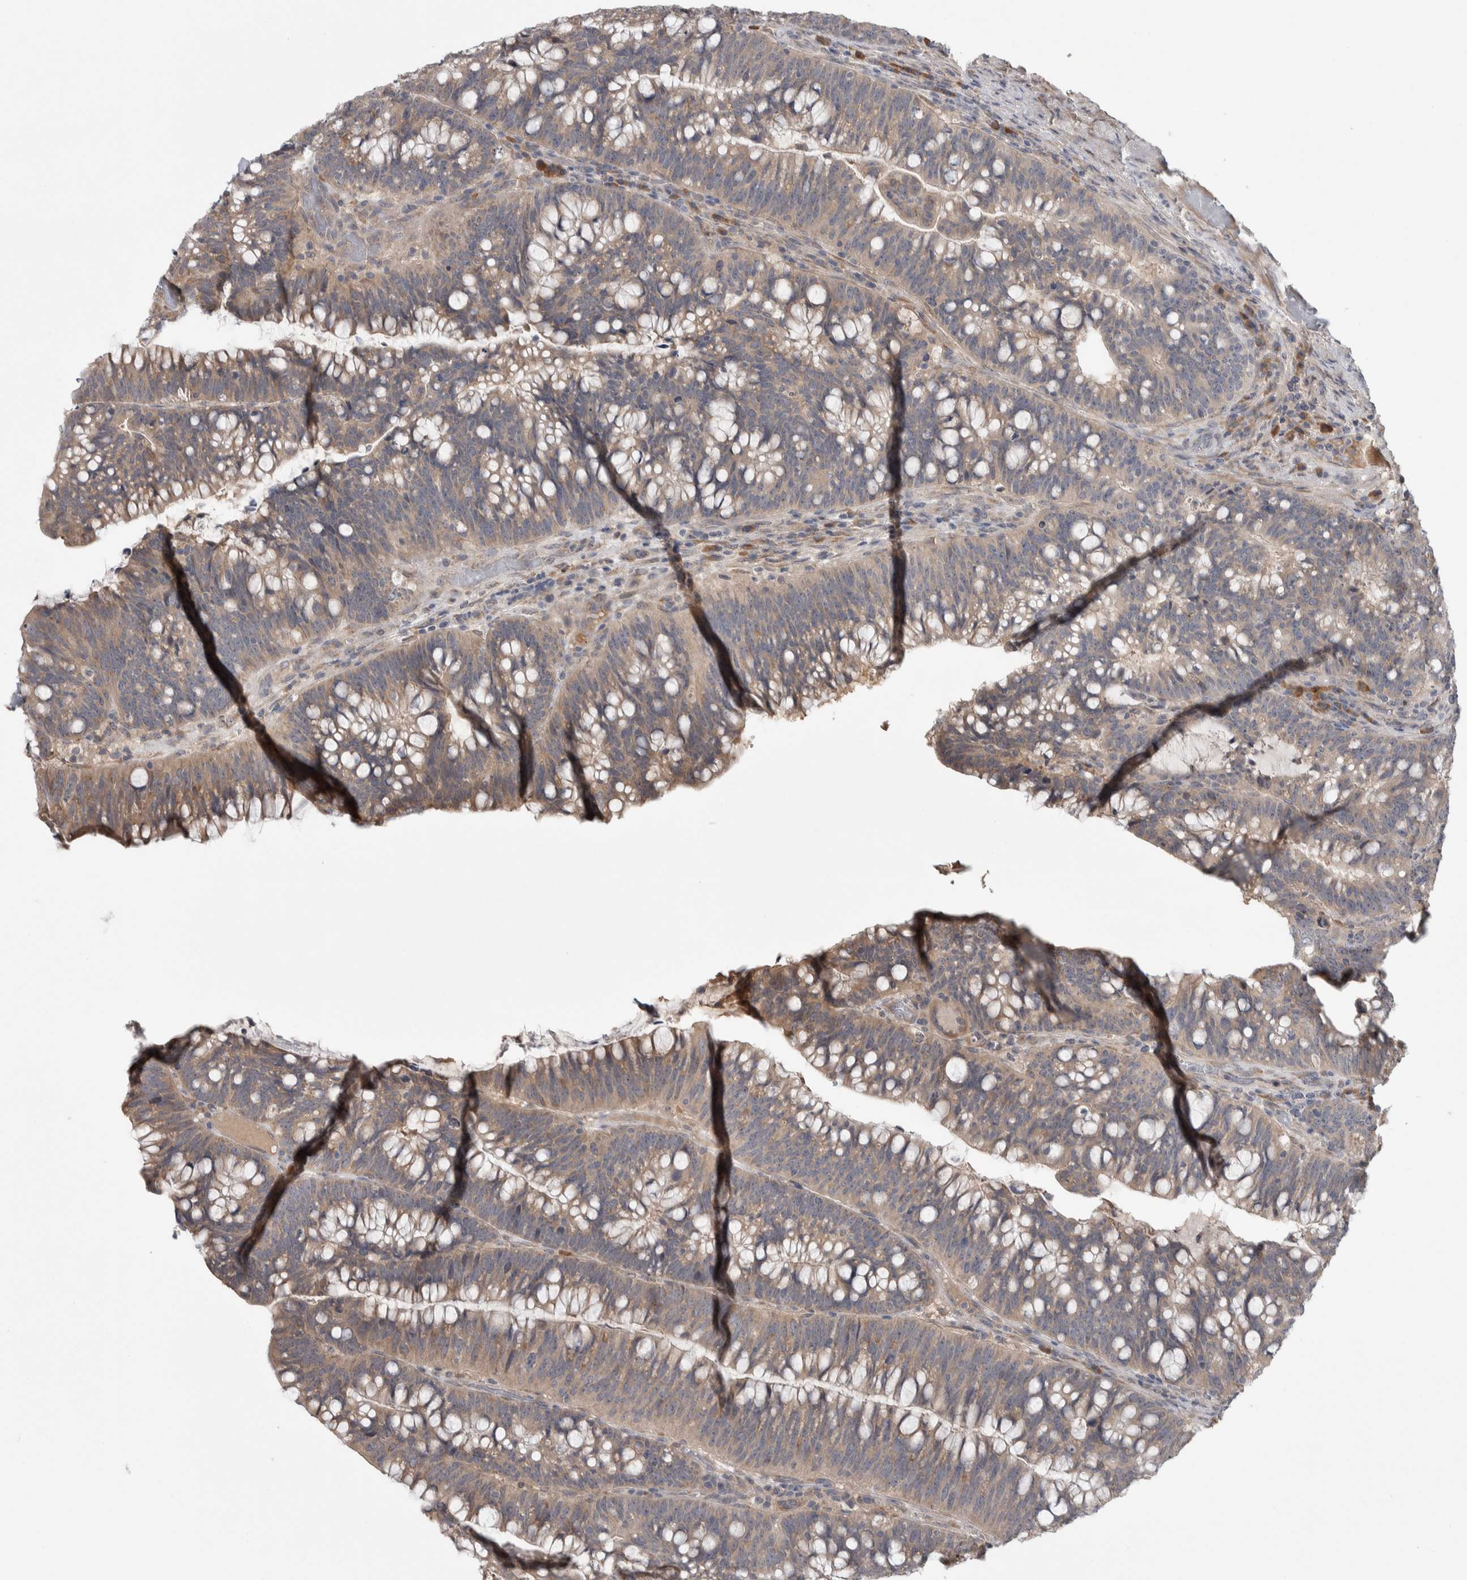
{"staining": {"intensity": "weak", "quantity": ">75%", "location": "cytoplasmic/membranous"}, "tissue": "colorectal cancer", "cell_type": "Tumor cells", "image_type": "cancer", "snomed": [{"axis": "morphology", "description": "Adenocarcinoma, NOS"}, {"axis": "topography", "description": "Colon"}], "caption": "Immunohistochemical staining of colorectal cancer (adenocarcinoma) exhibits low levels of weak cytoplasmic/membranous positivity in approximately >75% of tumor cells. (Stains: DAB (3,3'-diaminobenzidine) in brown, nuclei in blue, Microscopy: brightfield microscopy at high magnification).", "gene": "CUL2", "patient": {"sex": "female", "age": 66}}